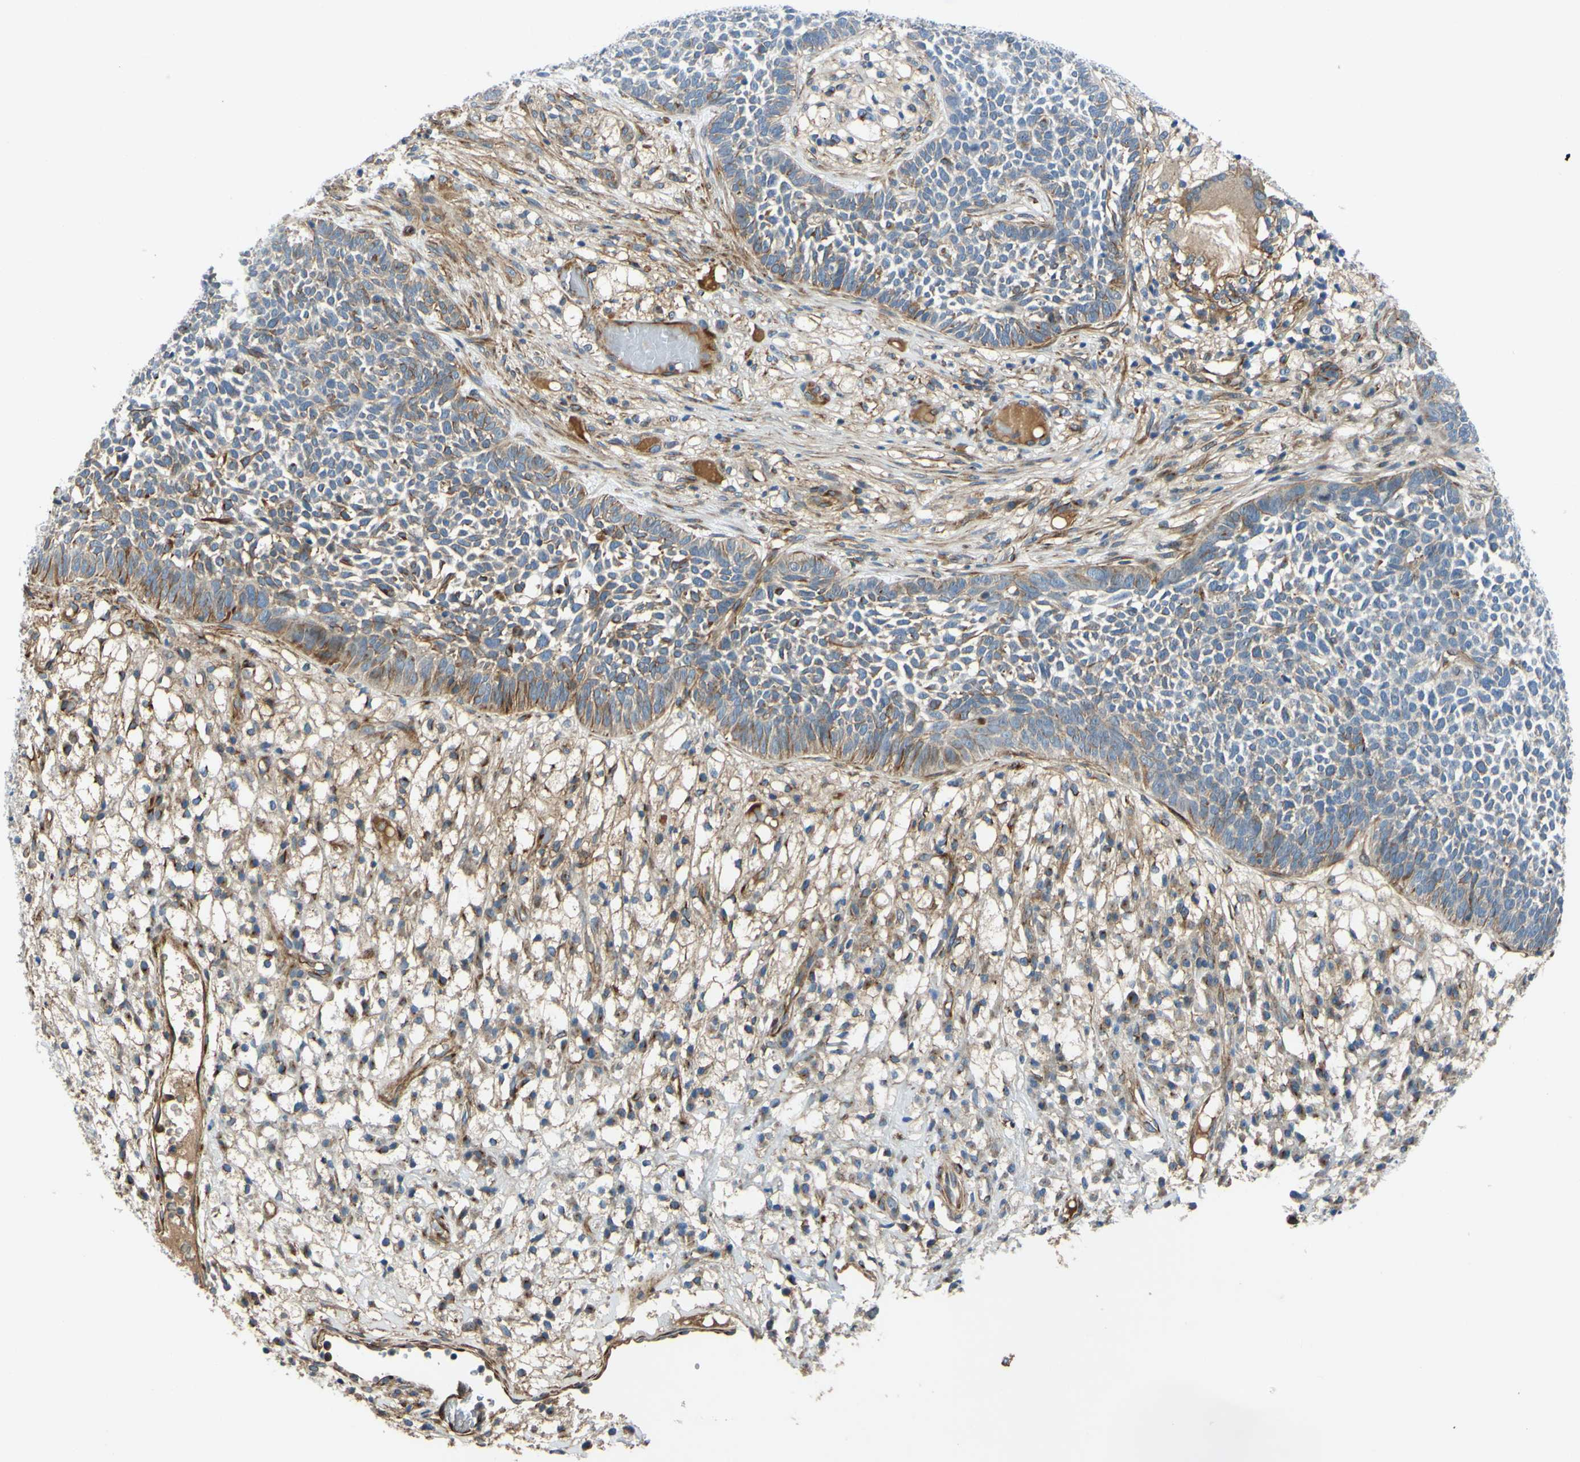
{"staining": {"intensity": "weak", "quantity": ">75%", "location": "cytoplasmic/membranous"}, "tissue": "skin cancer", "cell_type": "Tumor cells", "image_type": "cancer", "snomed": [{"axis": "morphology", "description": "Basal cell carcinoma"}, {"axis": "topography", "description": "Skin"}], "caption": "Immunohistochemistry (IHC) of skin basal cell carcinoma shows low levels of weak cytoplasmic/membranous positivity in about >75% of tumor cells. Using DAB (3,3'-diaminobenzidine) (brown) and hematoxylin (blue) stains, captured at high magnification using brightfield microscopy.", "gene": "ARHGAP1", "patient": {"sex": "female", "age": 84}}